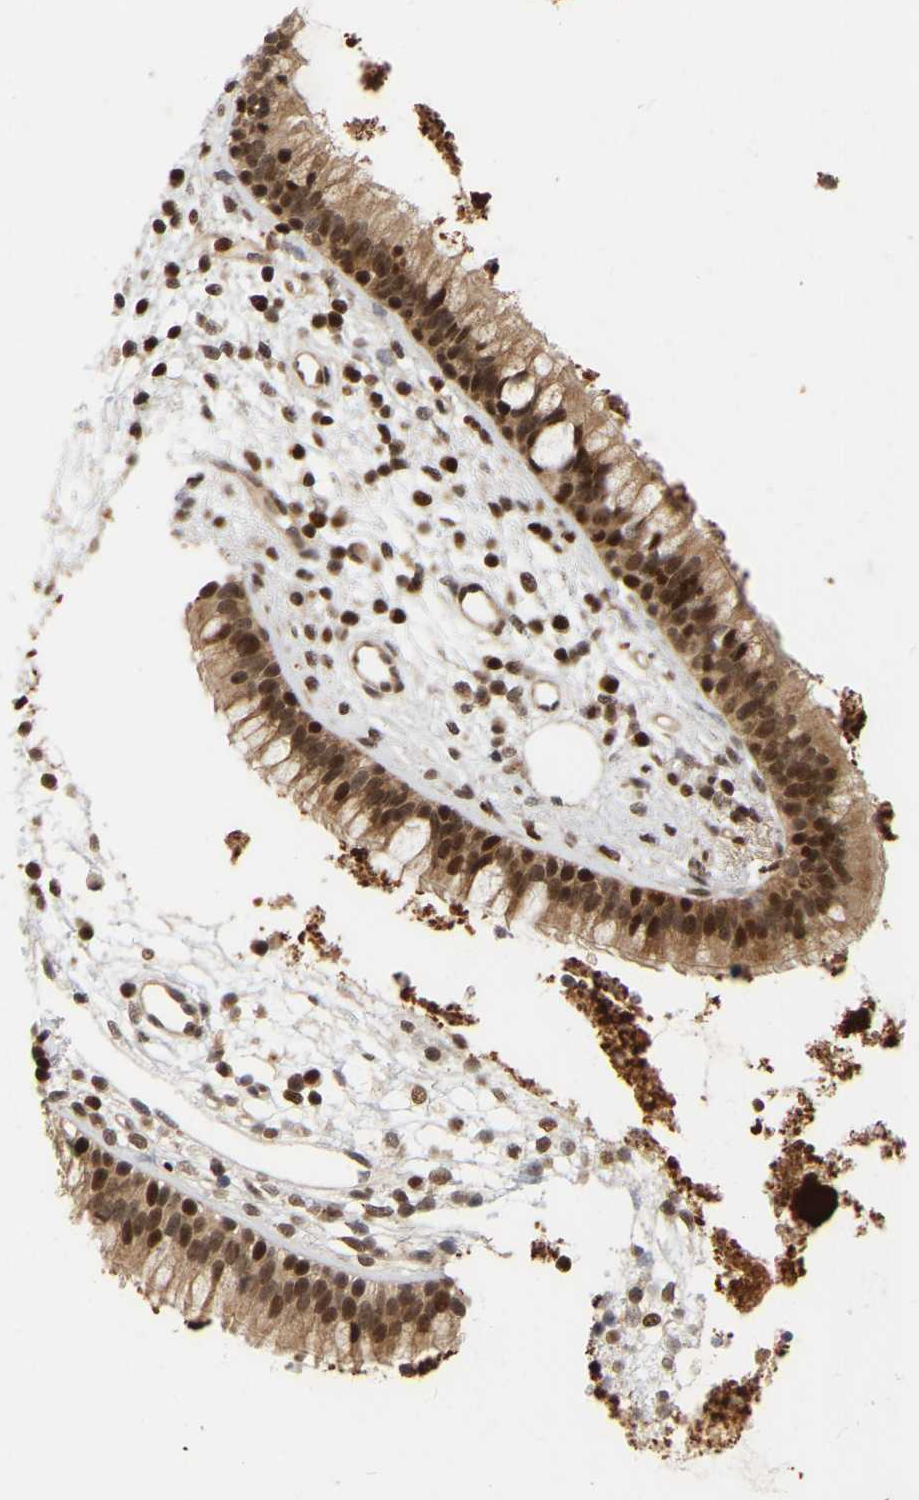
{"staining": {"intensity": "strong", "quantity": ">75%", "location": "cytoplasmic/membranous,nuclear"}, "tissue": "nasopharynx", "cell_type": "Respiratory epithelial cells", "image_type": "normal", "snomed": [{"axis": "morphology", "description": "Normal tissue, NOS"}, {"axis": "topography", "description": "Nasopharynx"}], "caption": "DAB (3,3'-diaminobenzidine) immunohistochemical staining of benign nasopharynx exhibits strong cytoplasmic/membranous,nuclear protein staining in about >75% of respiratory epithelial cells.", "gene": "NFE2L2", "patient": {"sex": "male", "age": 21}}